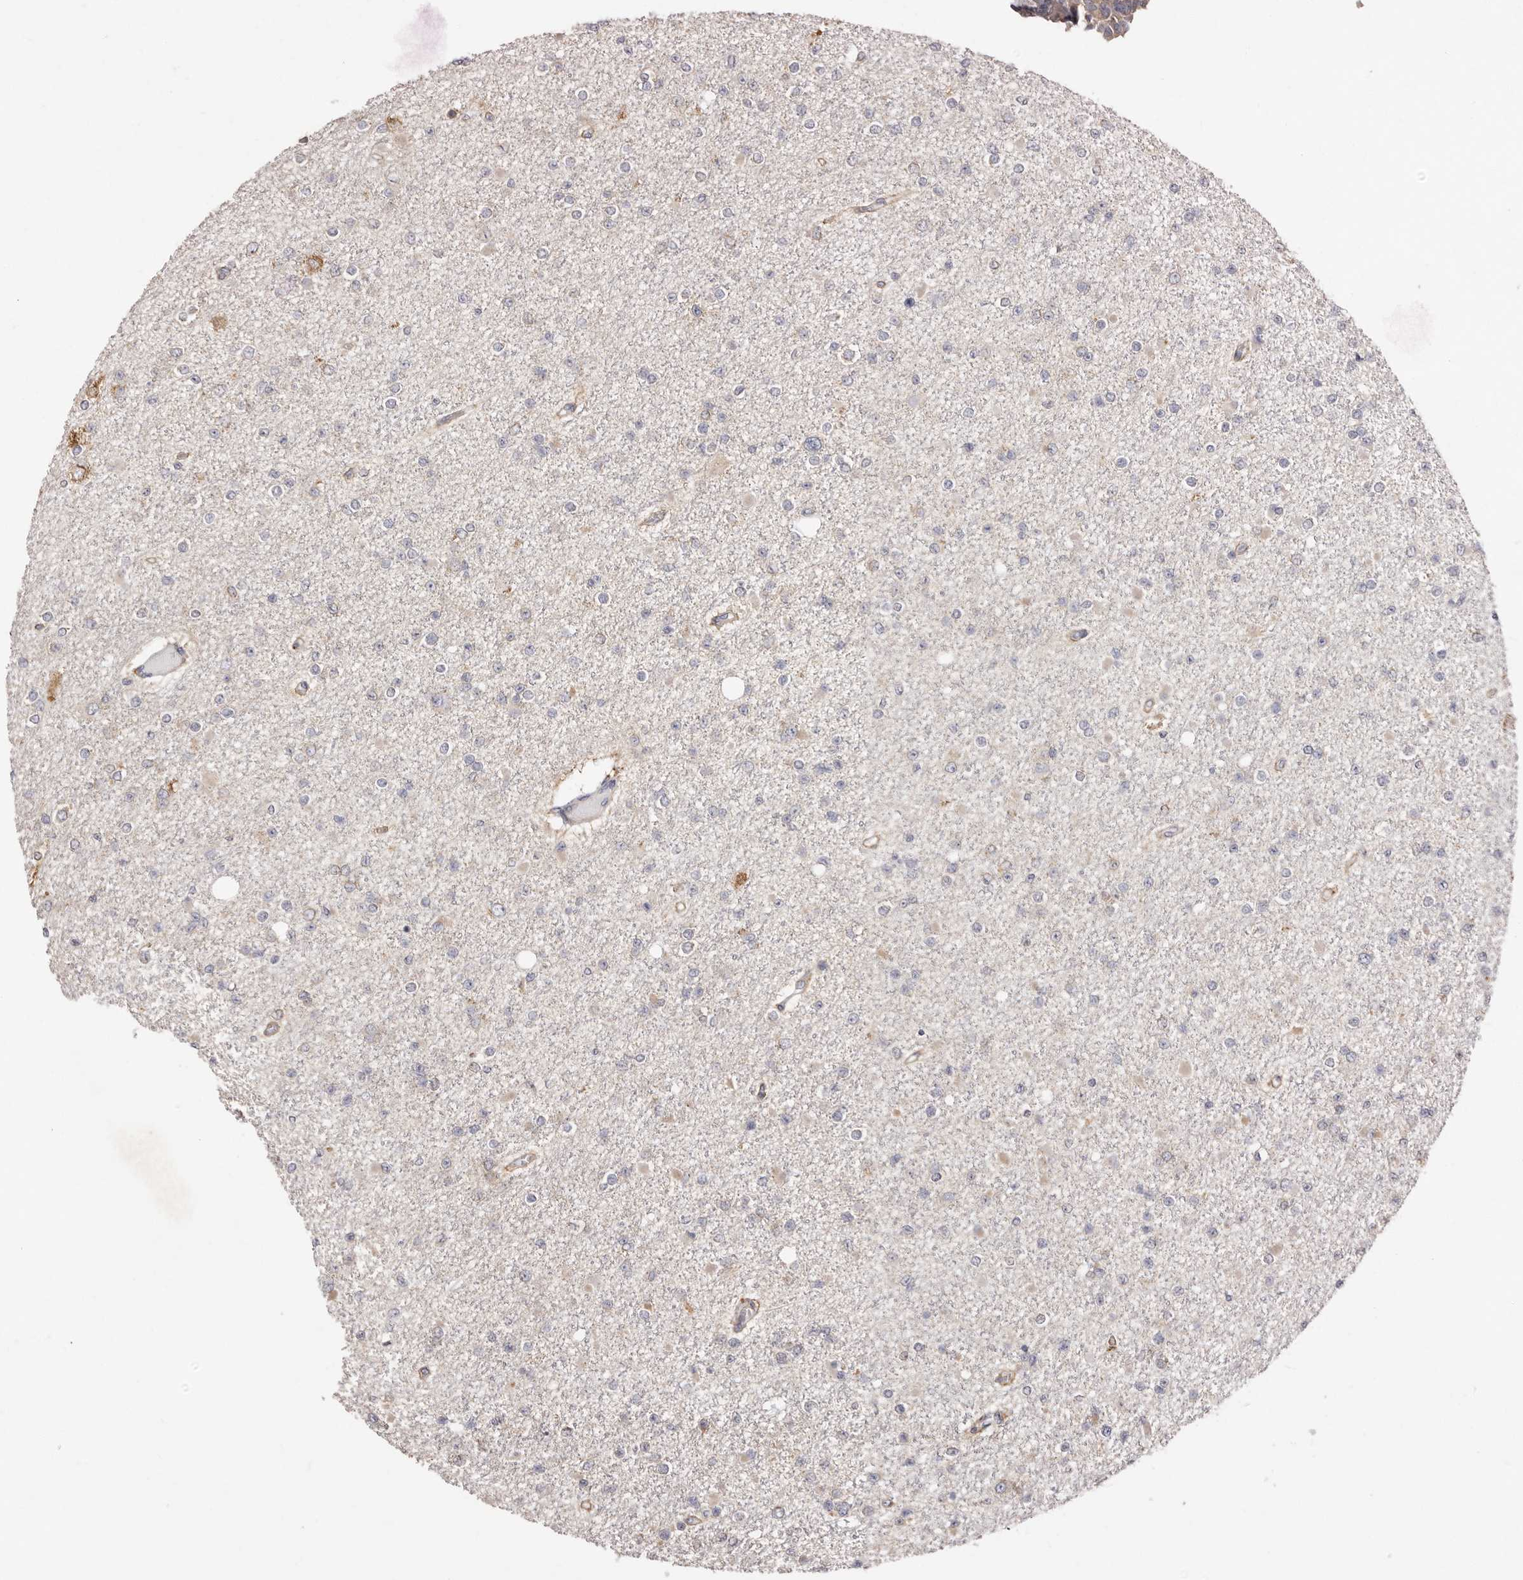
{"staining": {"intensity": "negative", "quantity": "none", "location": "none"}, "tissue": "glioma", "cell_type": "Tumor cells", "image_type": "cancer", "snomed": [{"axis": "morphology", "description": "Glioma, malignant, Low grade"}, {"axis": "topography", "description": "Brain"}], "caption": "Immunohistochemical staining of glioma demonstrates no significant positivity in tumor cells. (Immunohistochemistry, brightfield microscopy, high magnification).", "gene": "FAM167B", "patient": {"sex": "female", "age": 22}}